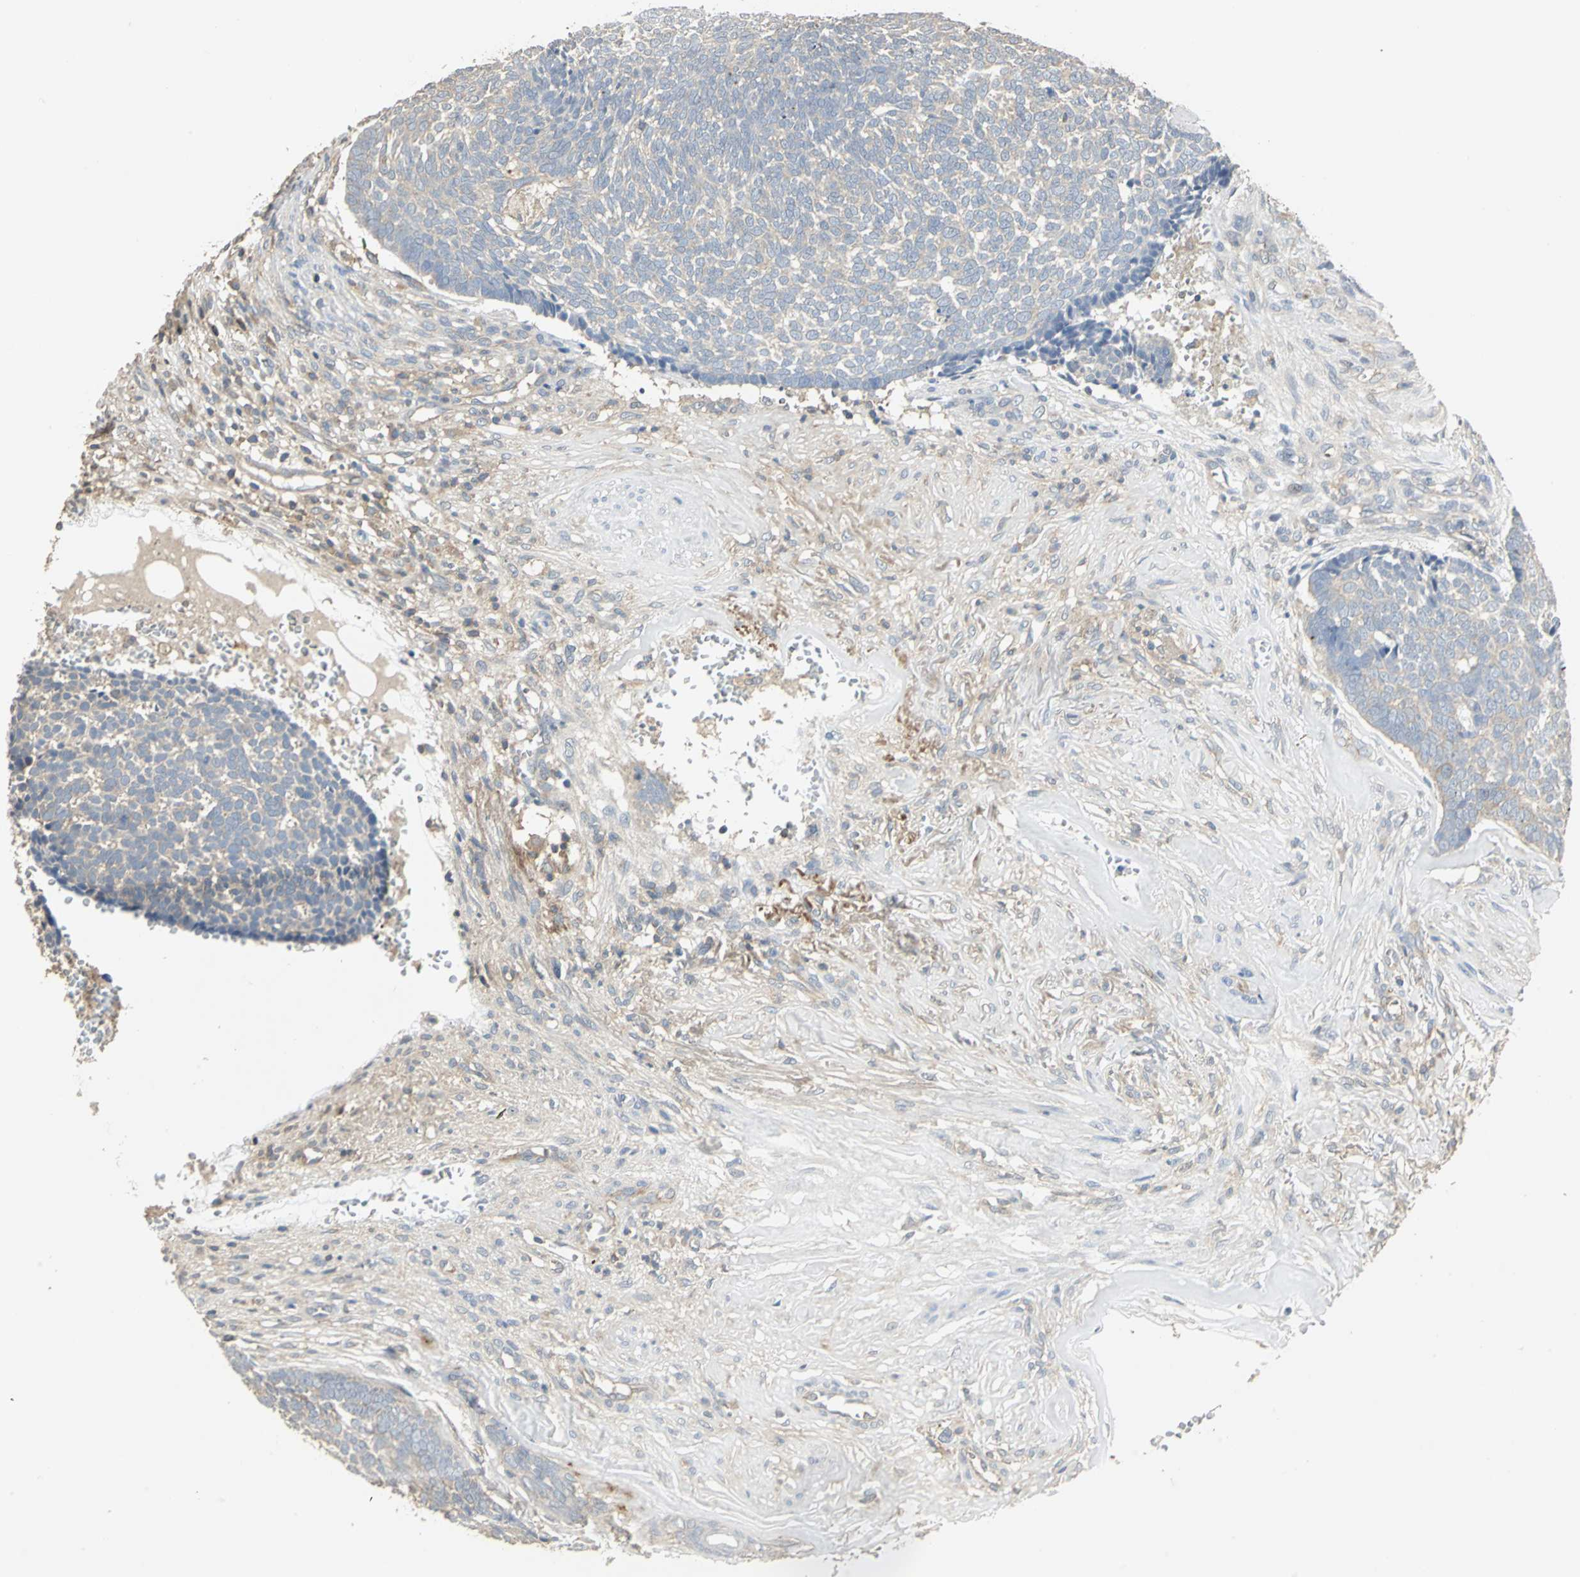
{"staining": {"intensity": "weak", "quantity": "25%-75%", "location": "cytoplasmic/membranous"}, "tissue": "skin cancer", "cell_type": "Tumor cells", "image_type": "cancer", "snomed": [{"axis": "morphology", "description": "Basal cell carcinoma"}, {"axis": "topography", "description": "Skin"}], "caption": "Immunohistochemistry (IHC) micrograph of neoplastic tissue: human skin cancer (basal cell carcinoma) stained using IHC reveals low levels of weak protein expression localized specifically in the cytoplasmic/membranous of tumor cells, appearing as a cytoplasmic/membranous brown color.", "gene": "RAPGEF1", "patient": {"sex": "male", "age": 84}}